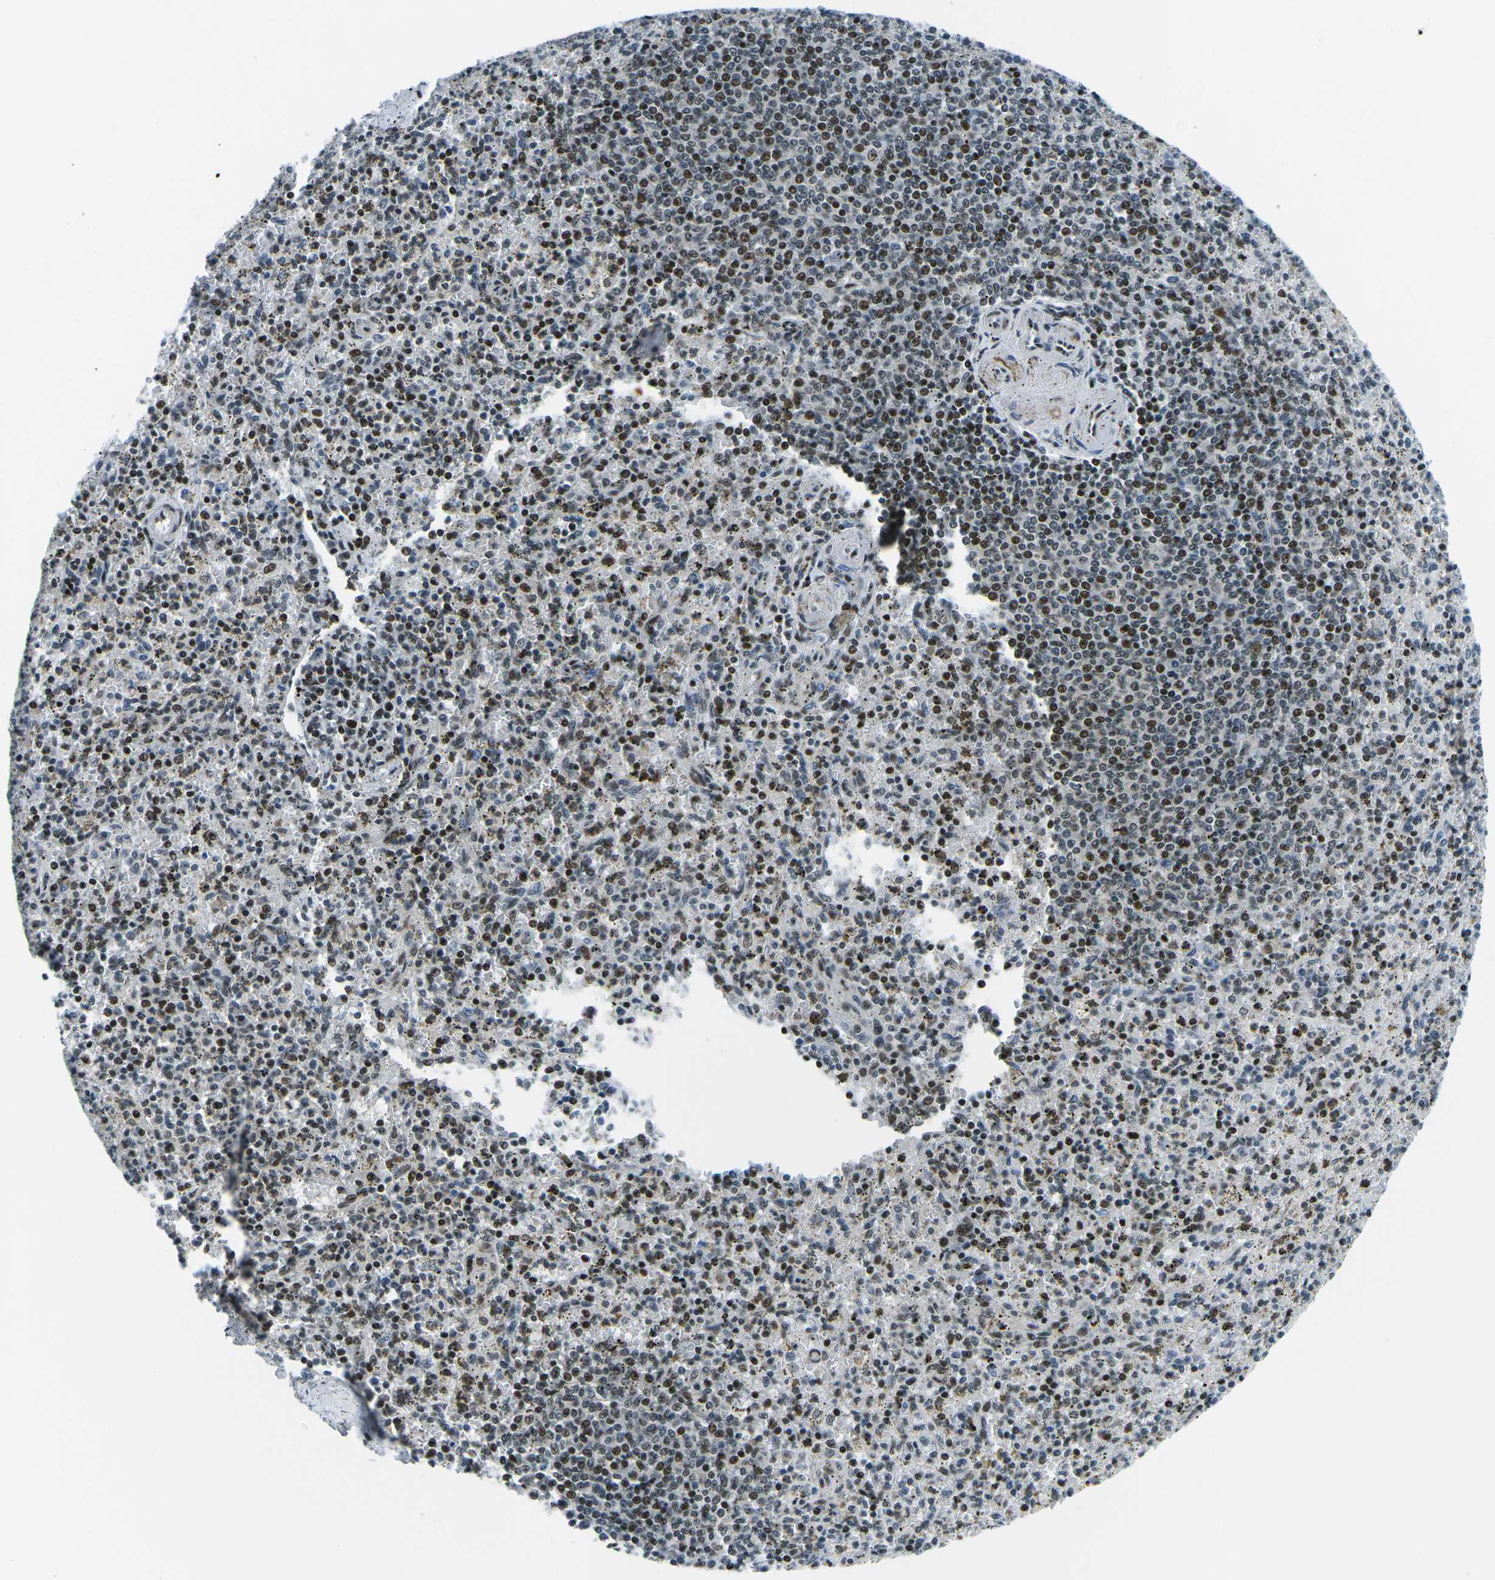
{"staining": {"intensity": "moderate", "quantity": ">75%", "location": "nuclear"}, "tissue": "spleen", "cell_type": "Cells in red pulp", "image_type": "normal", "snomed": [{"axis": "morphology", "description": "Normal tissue, NOS"}, {"axis": "topography", "description": "Spleen"}], "caption": "IHC staining of unremarkable spleen, which demonstrates medium levels of moderate nuclear positivity in about >75% of cells in red pulp indicating moderate nuclear protein positivity. The staining was performed using DAB (3,3'-diaminobenzidine) (brown) for protein detection and nuclei were counterstained in hematoxylin (blue).", "gene": "RBL2", "patient": {"sex": "male", "age": 72}}